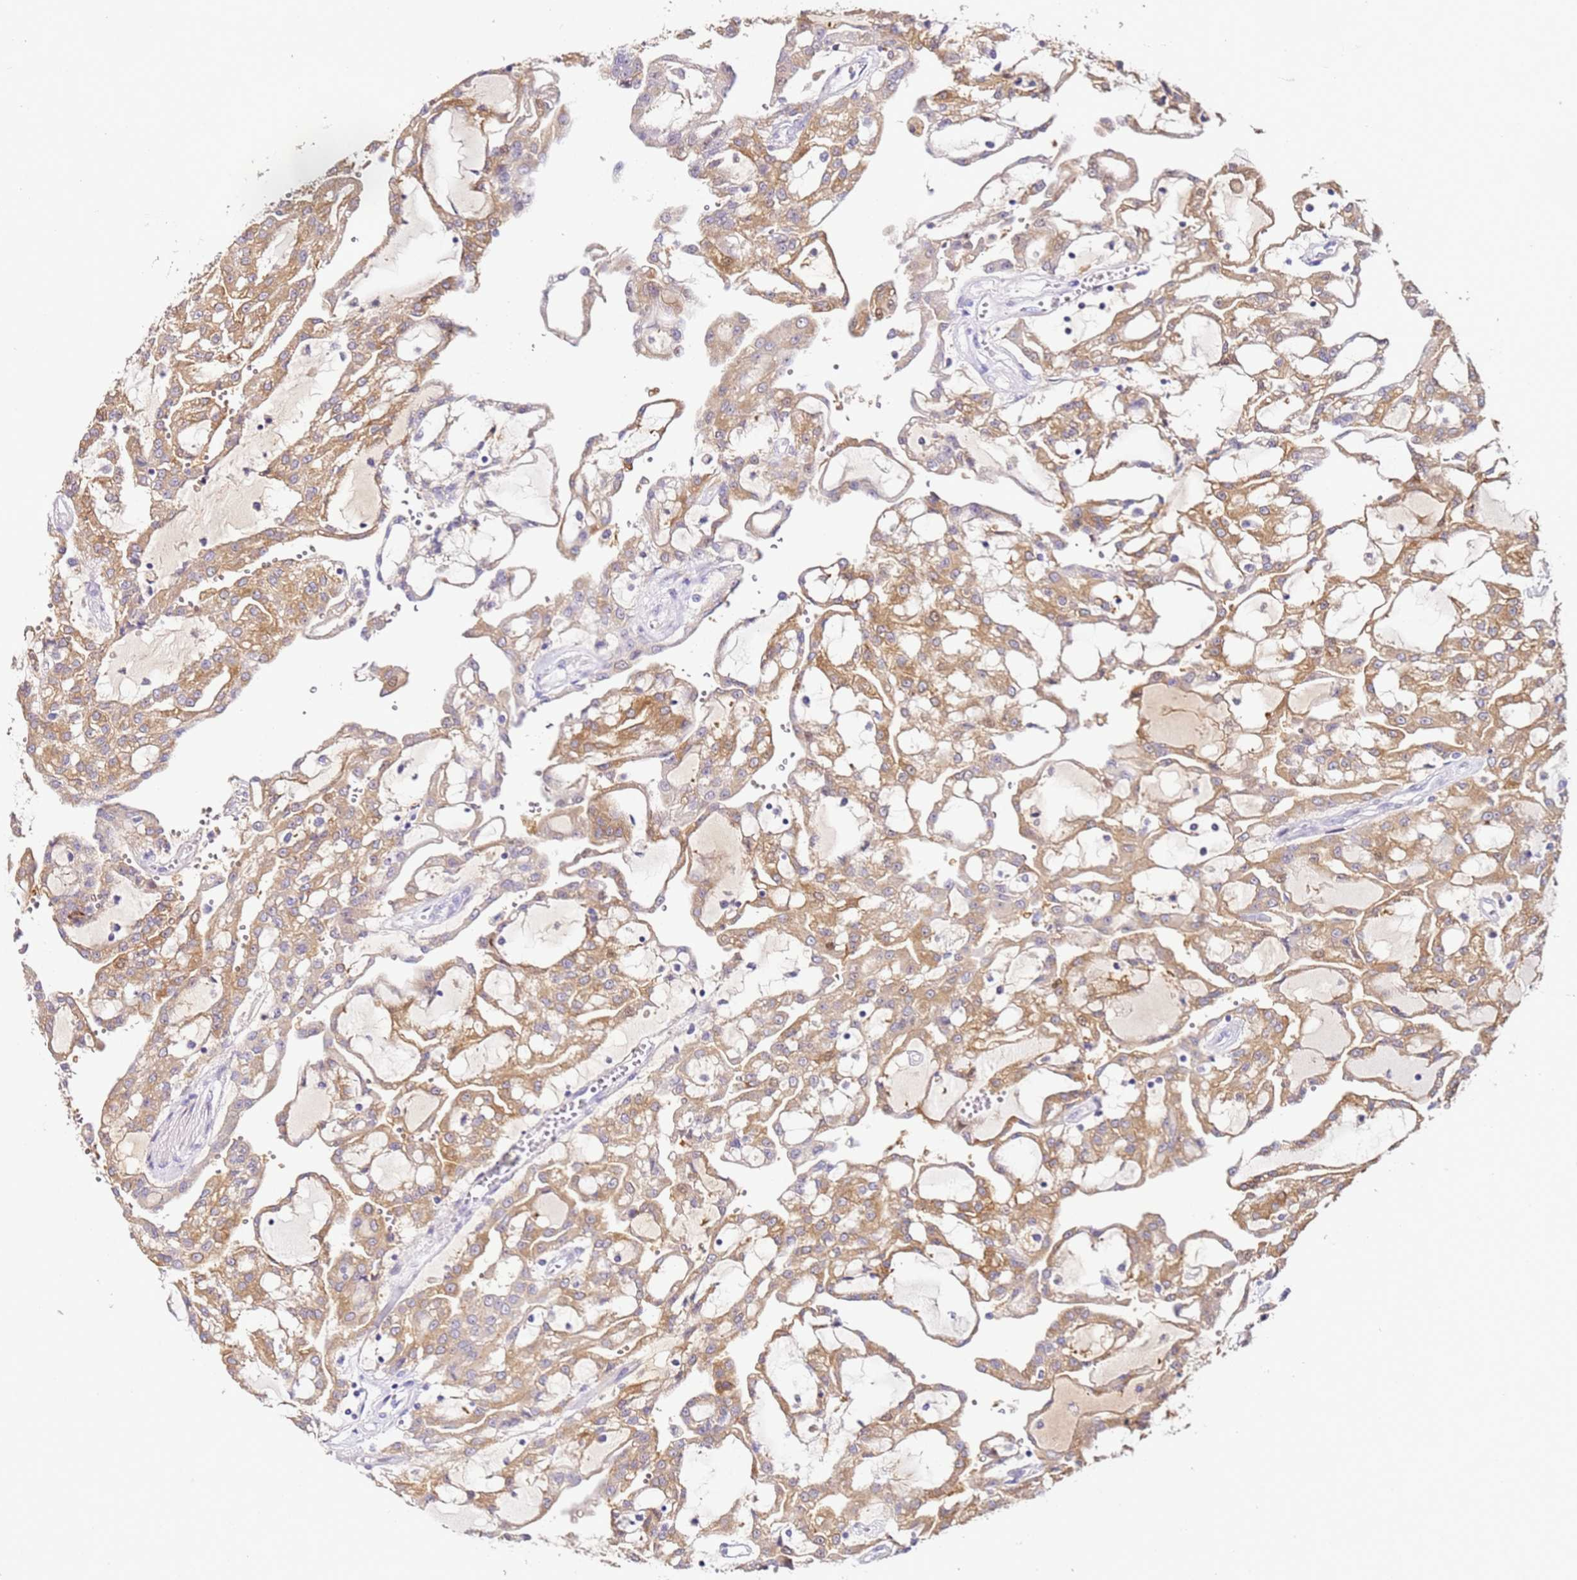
{"staining": {"intensity": "moderate", "quantity": ">75%", "location": "cytoplasmic/membranous"}, "tissue": "renal cancer", "cell_type": "Tumor cells", "image_type": "cancer", "snomed": [{"axis": "morphology", "description": "Adenocarcinoma, NOS"}, {"axis": "topography", "description": "Kidney"}], "caption": "The immunohistochemical stain highlights moderate cytoplasmic/membranous staining in tumor cells of adenocarcinoma (renal) tissue.", "gene": "HGD", "patient": {"sex": "male", "age": 63}}